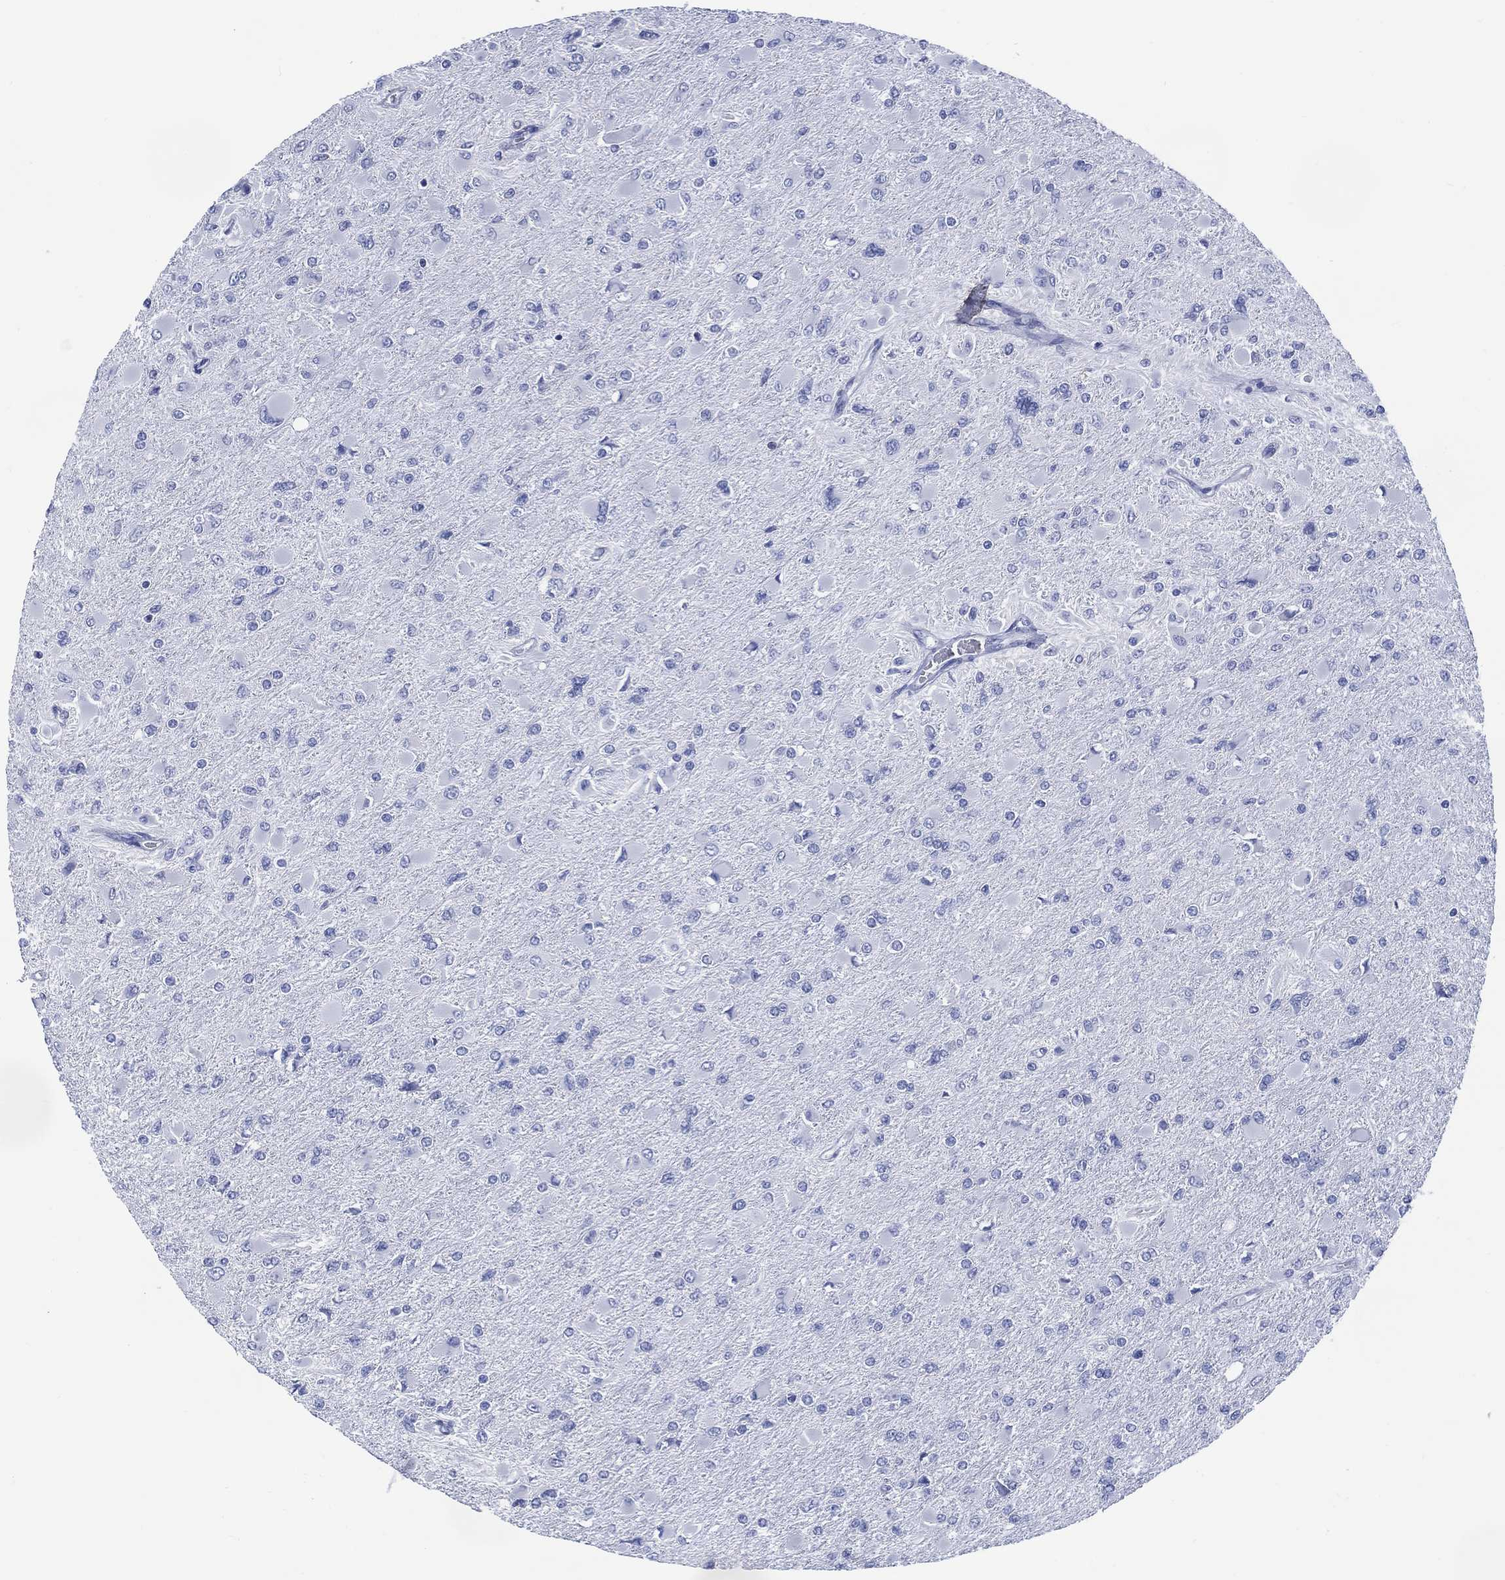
{"staining": {"intensity": "negative", "quantity": "none", "location": "none"}, "tissue": "glioma", "cell_type": "Tumor cells", "image_type": "cancer", "snomed": [{"axis": "morphology", "description": "Glioma, malignant, High grade"}, {"axis": "topography", "description": "Cerebral cortex"}], "caption": "High magnification brightfield microscopy of malignant high-grade glioma stained with DAB (3,3'-diaminobenzidine) (brown) and counterstained with hematoxylin (blue): tumor cells show no significant positivity.", "gene": "DDI1", "patient": {"sex": "female", "age": 36}}